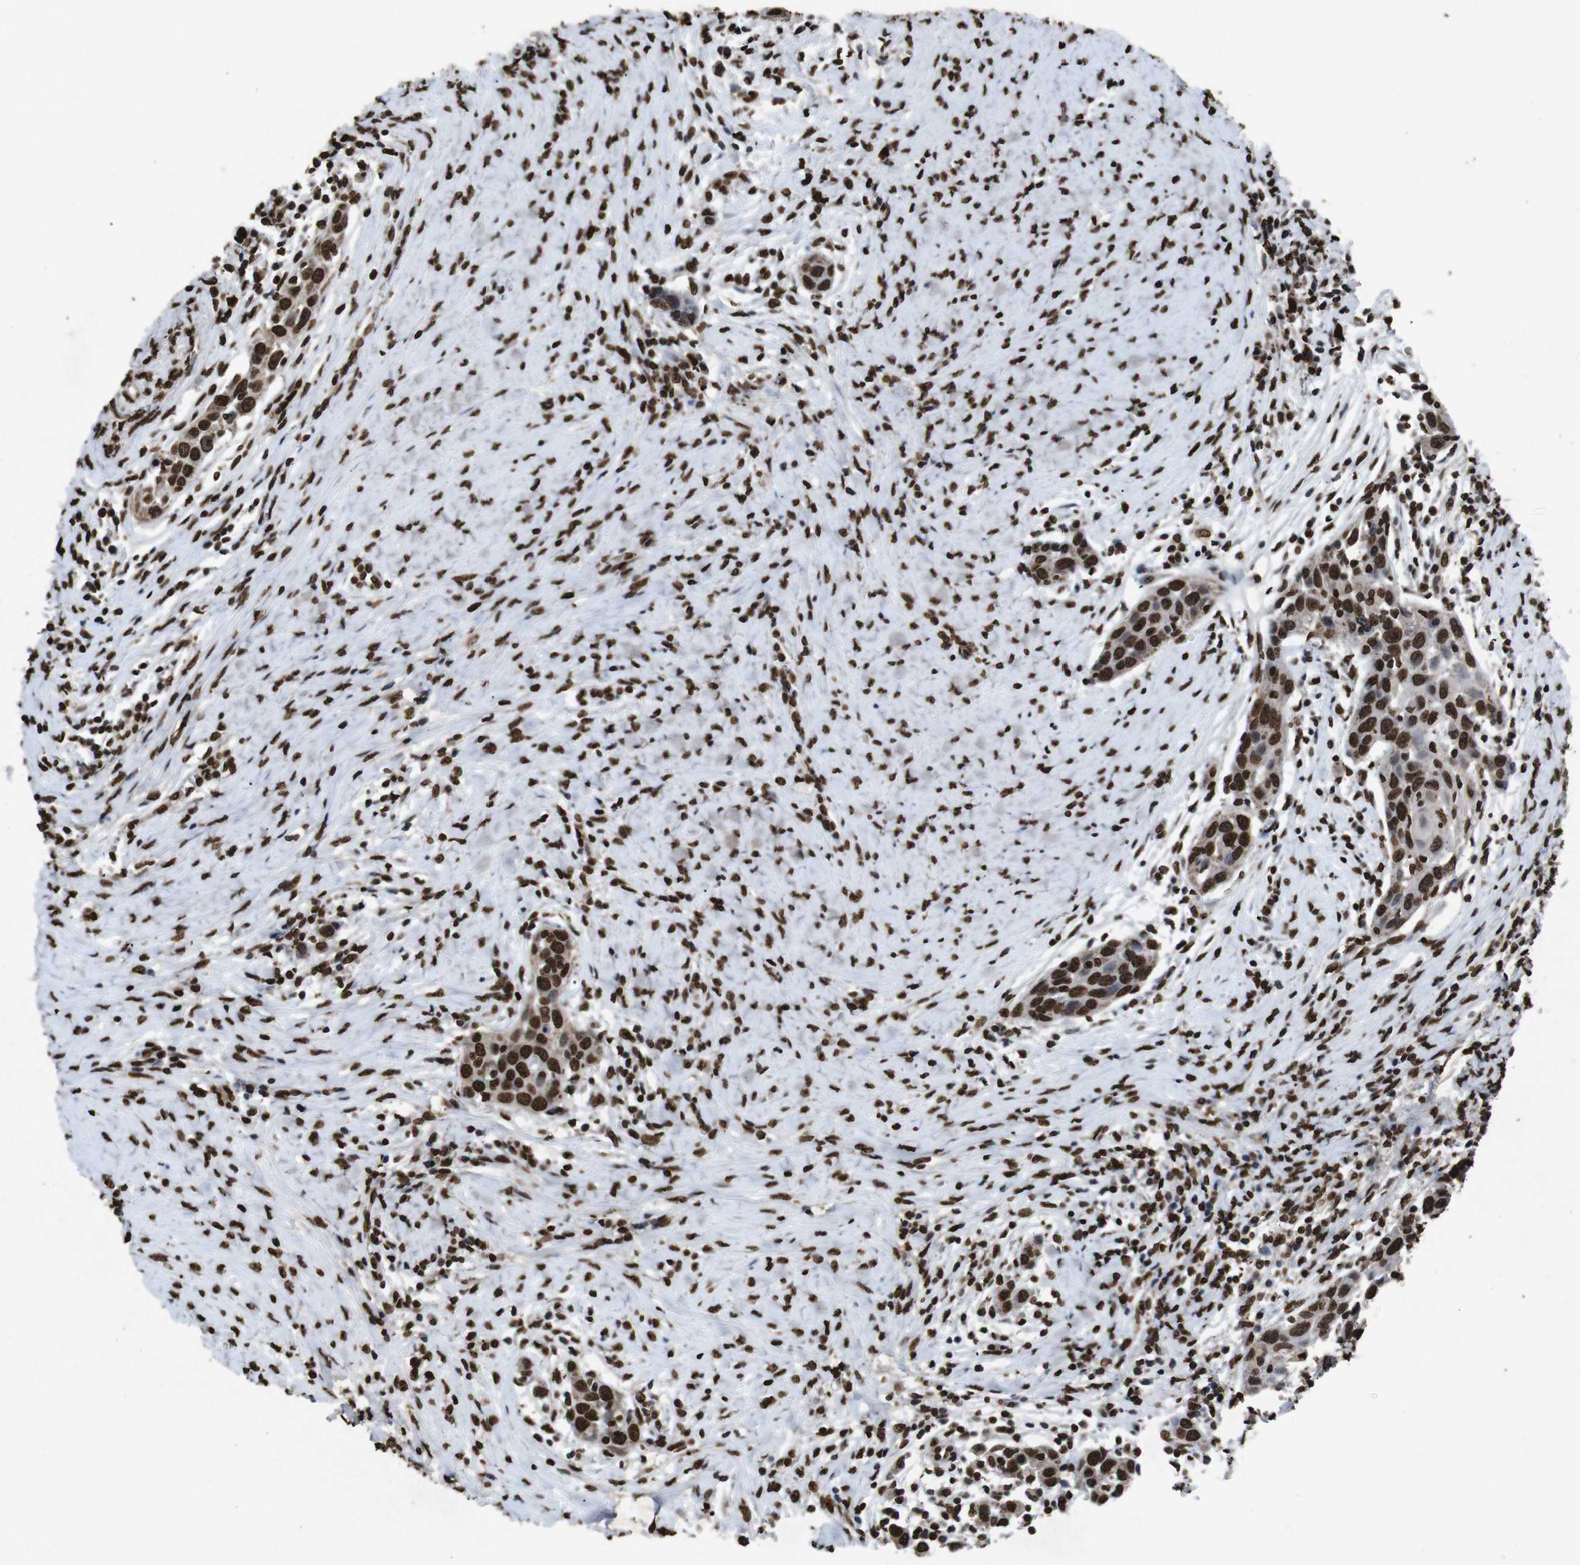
{"staining": {"intensity": "strong", "quantity": ">75%", "location": "nuclear"}, "tissue": "head and neck cancer", "cell_type": "Tumor cells", "image_type": "cancer", "snomed": [{"axis": "morphology", "description": "Squamous cell carcinoma, NOS"}, {"axis": "topography", "description": "Oral tissue"}, {"axis": "topography", "description": "Head-Neck"}], "caption": "High-magnification brightfield microscopy of squamous cell carcinoma (head and neck) stained with DAB (brown) and counterstained with hematoxylin (blue). tumor cells exhibit strong nuclear staining is appreciated in approximately>75% of cells.", "gene": "MDM2", "patient": {"sex": "female", "age": 50}}